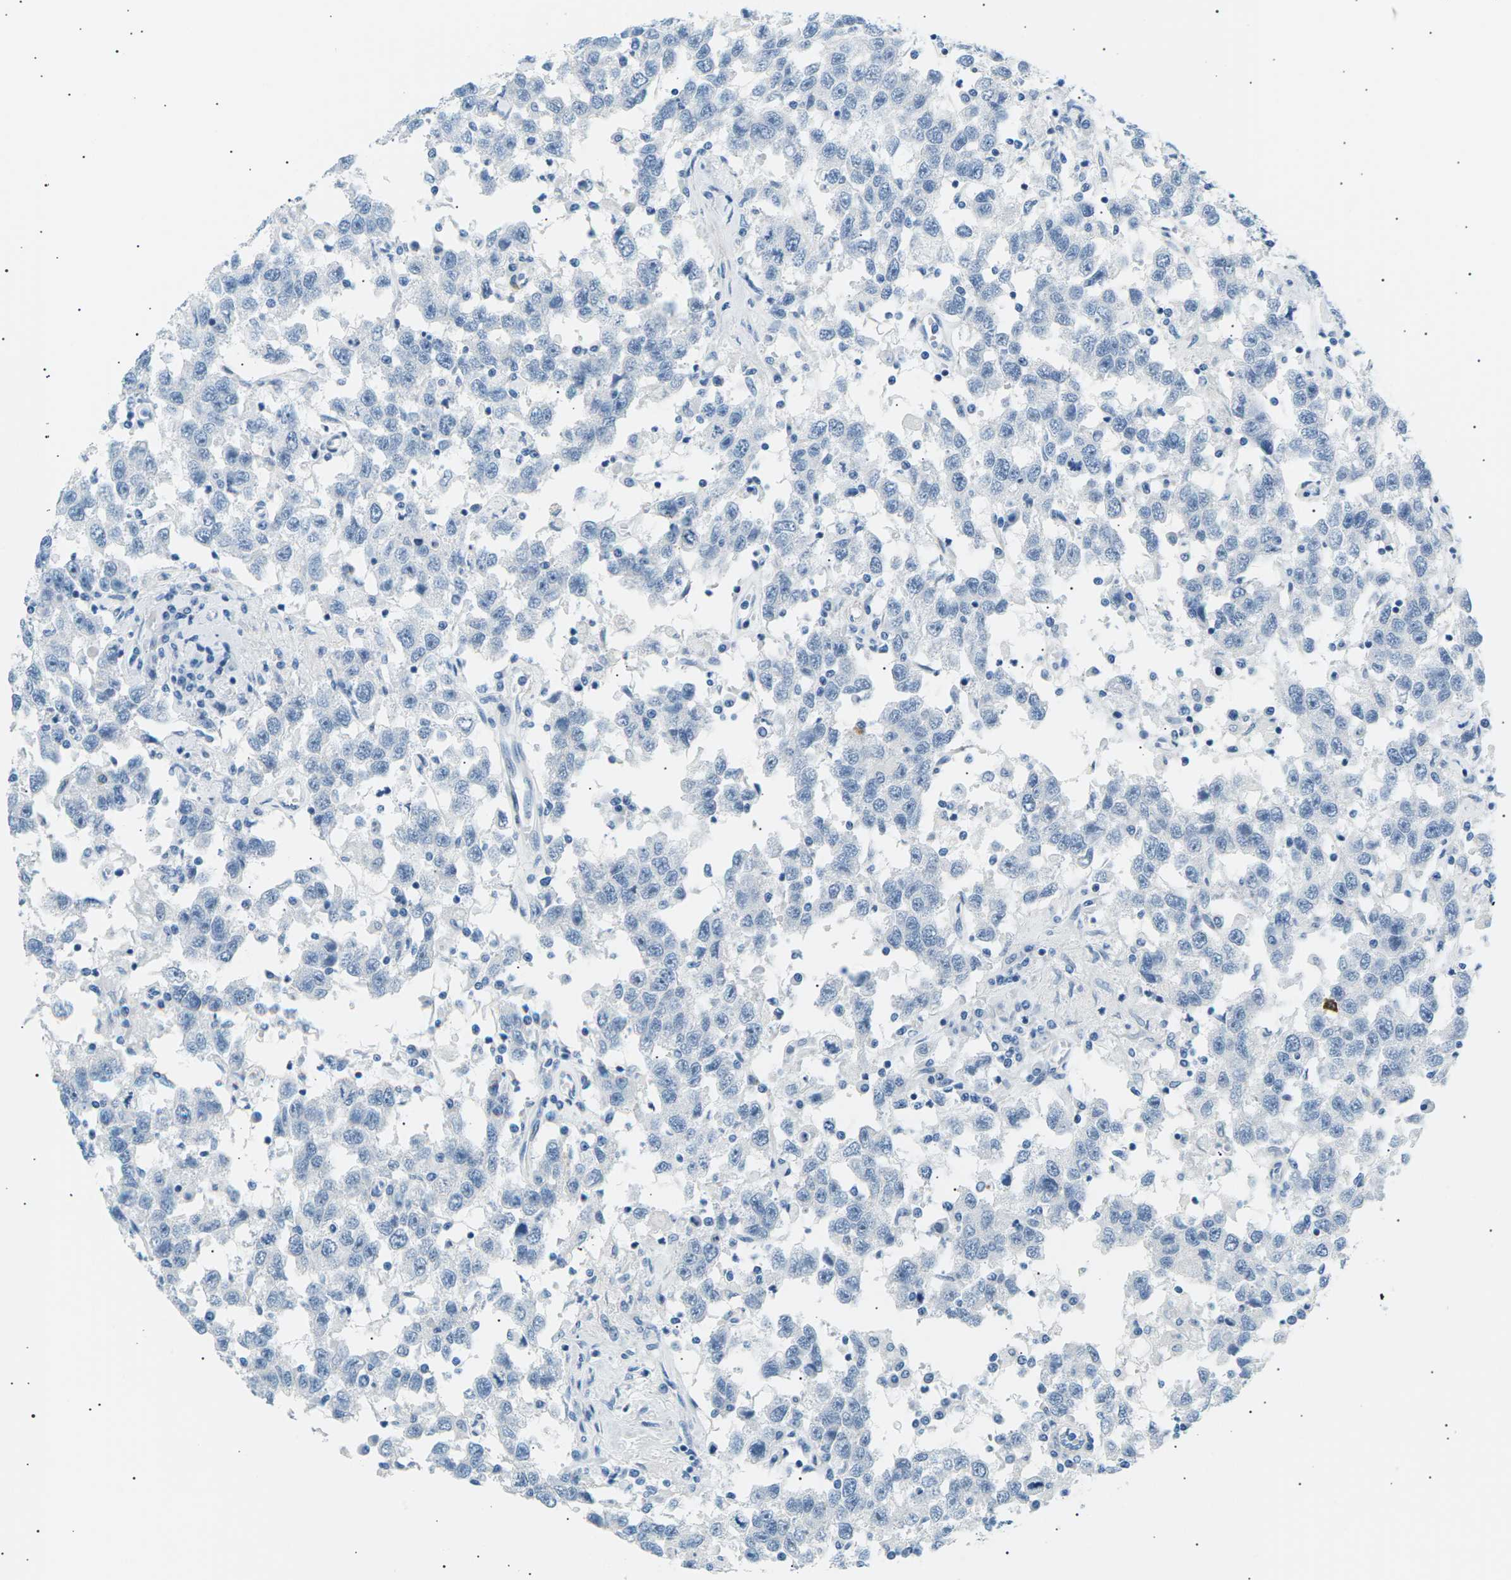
{"staining": {"intensity": "negative", "quantity": "none", "location": "none"}, "tissue": "testis cancer", "cell_type": "Tumor cells", "image_type": "cancer", "snomed": [{"axis": "morphology", "description": "Seminoma, NOS"}, {"axis": "topography", "description": "Testis"}], "caption": "This is an IHC image of human testis cancer. There is no expression in tumor cells.", "gene": "SEPTIN5", "patient": {"sex": "male", "age": 41}}